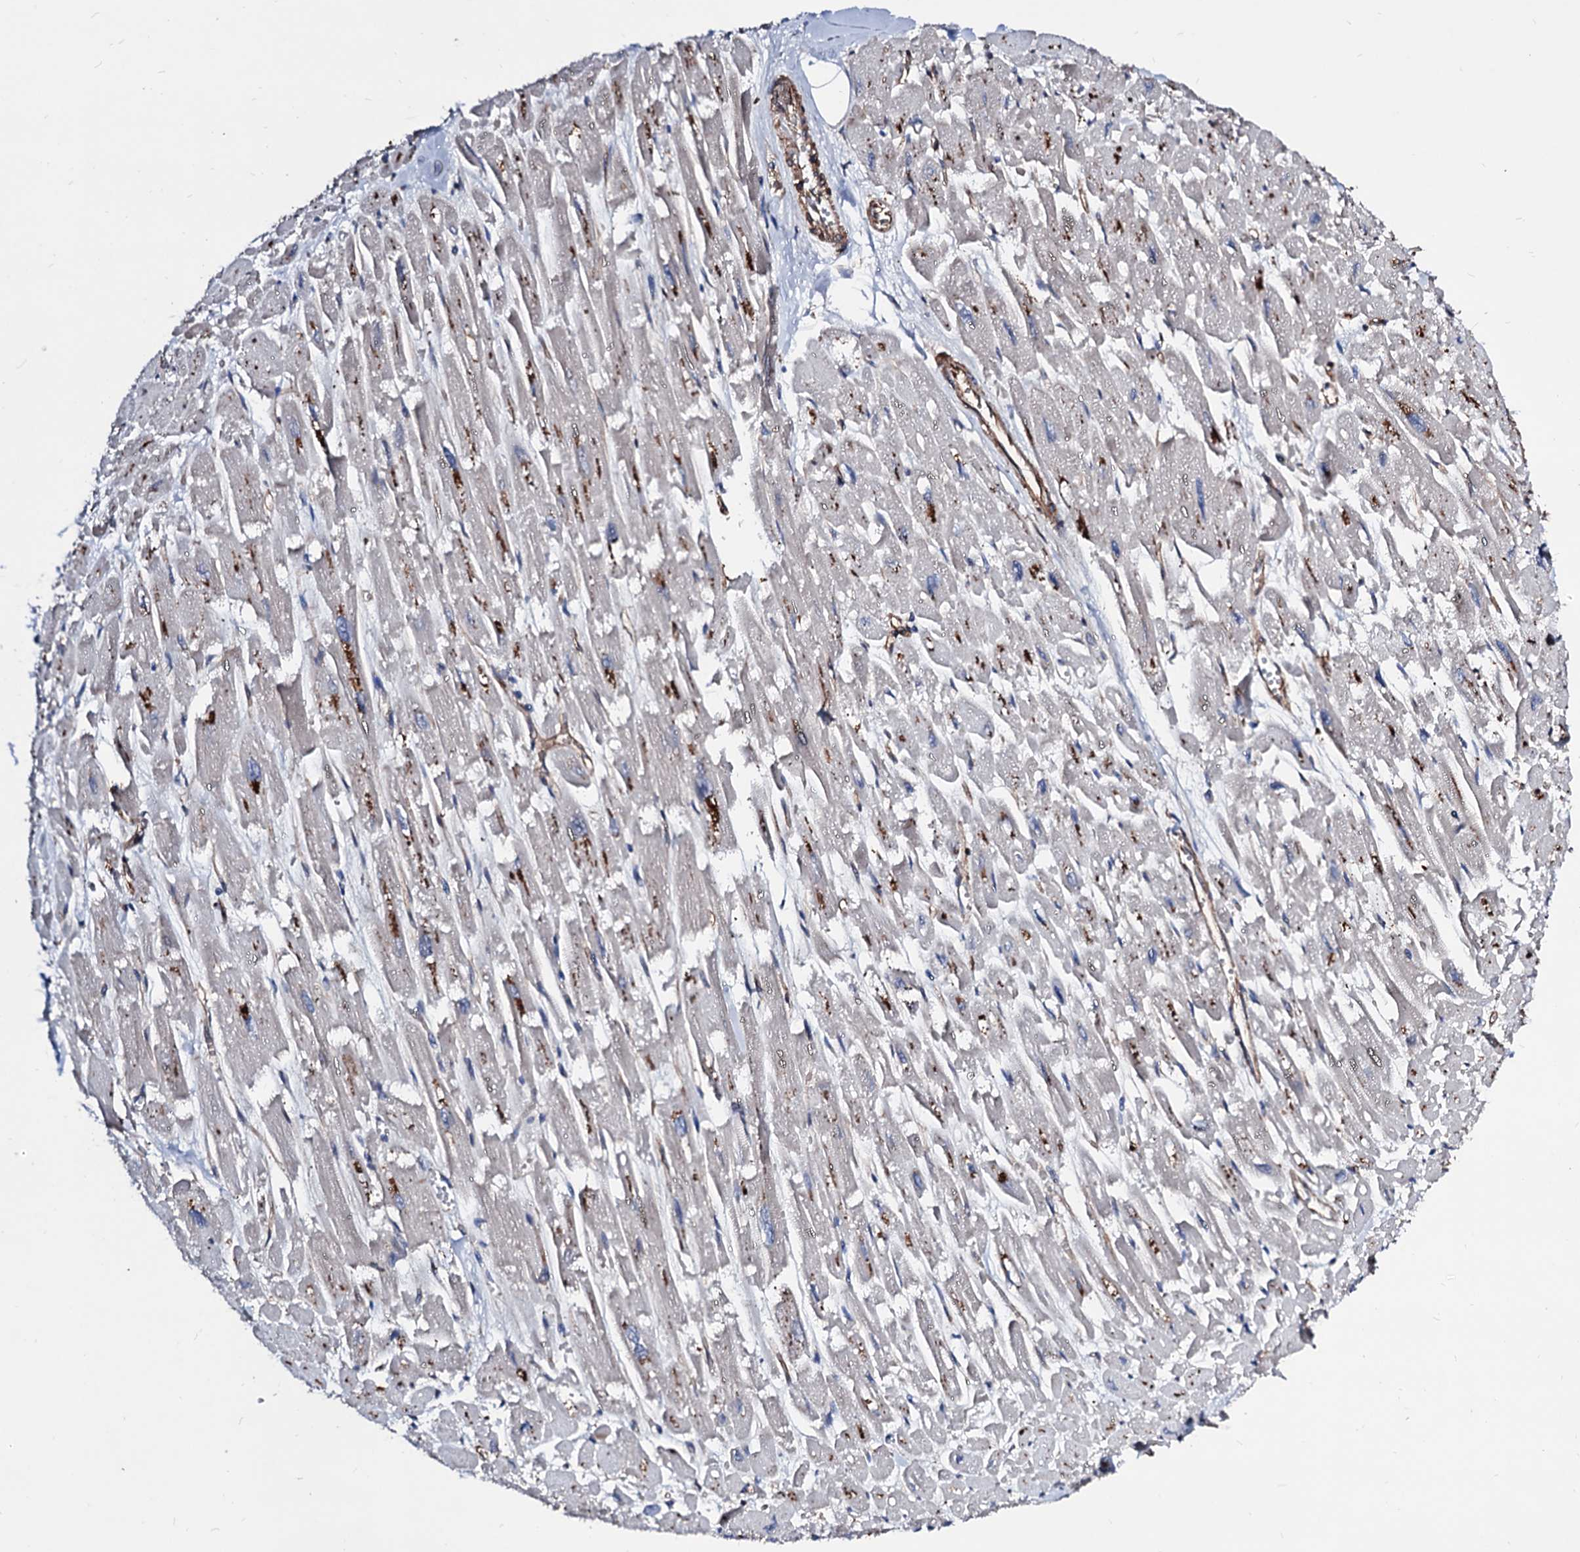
{"staining": {"intensity": "moderate", "quantity": "25%-75%", "location": "cytoplasmic/membranous"}, "tissue": "heart muscle", "cell_type": "Cardiomyocytes", "image_type": "normal", "snomed": [{"axis": "morphology", "description": "Normal tissue, NOS"}, {"axis": "topography", "description": "Heart"}], "caption": "Immunohistochemistry (DAB (3,3'-diaminobenzidine)) staining of unremarkable human heart muscle reveals moderate cytoplasmic/membranous protein positivity in approximately 25%-75% of cardiomyocytes.", "gene": "WDR11", "patient": {"sex": "male", "age": 54}}